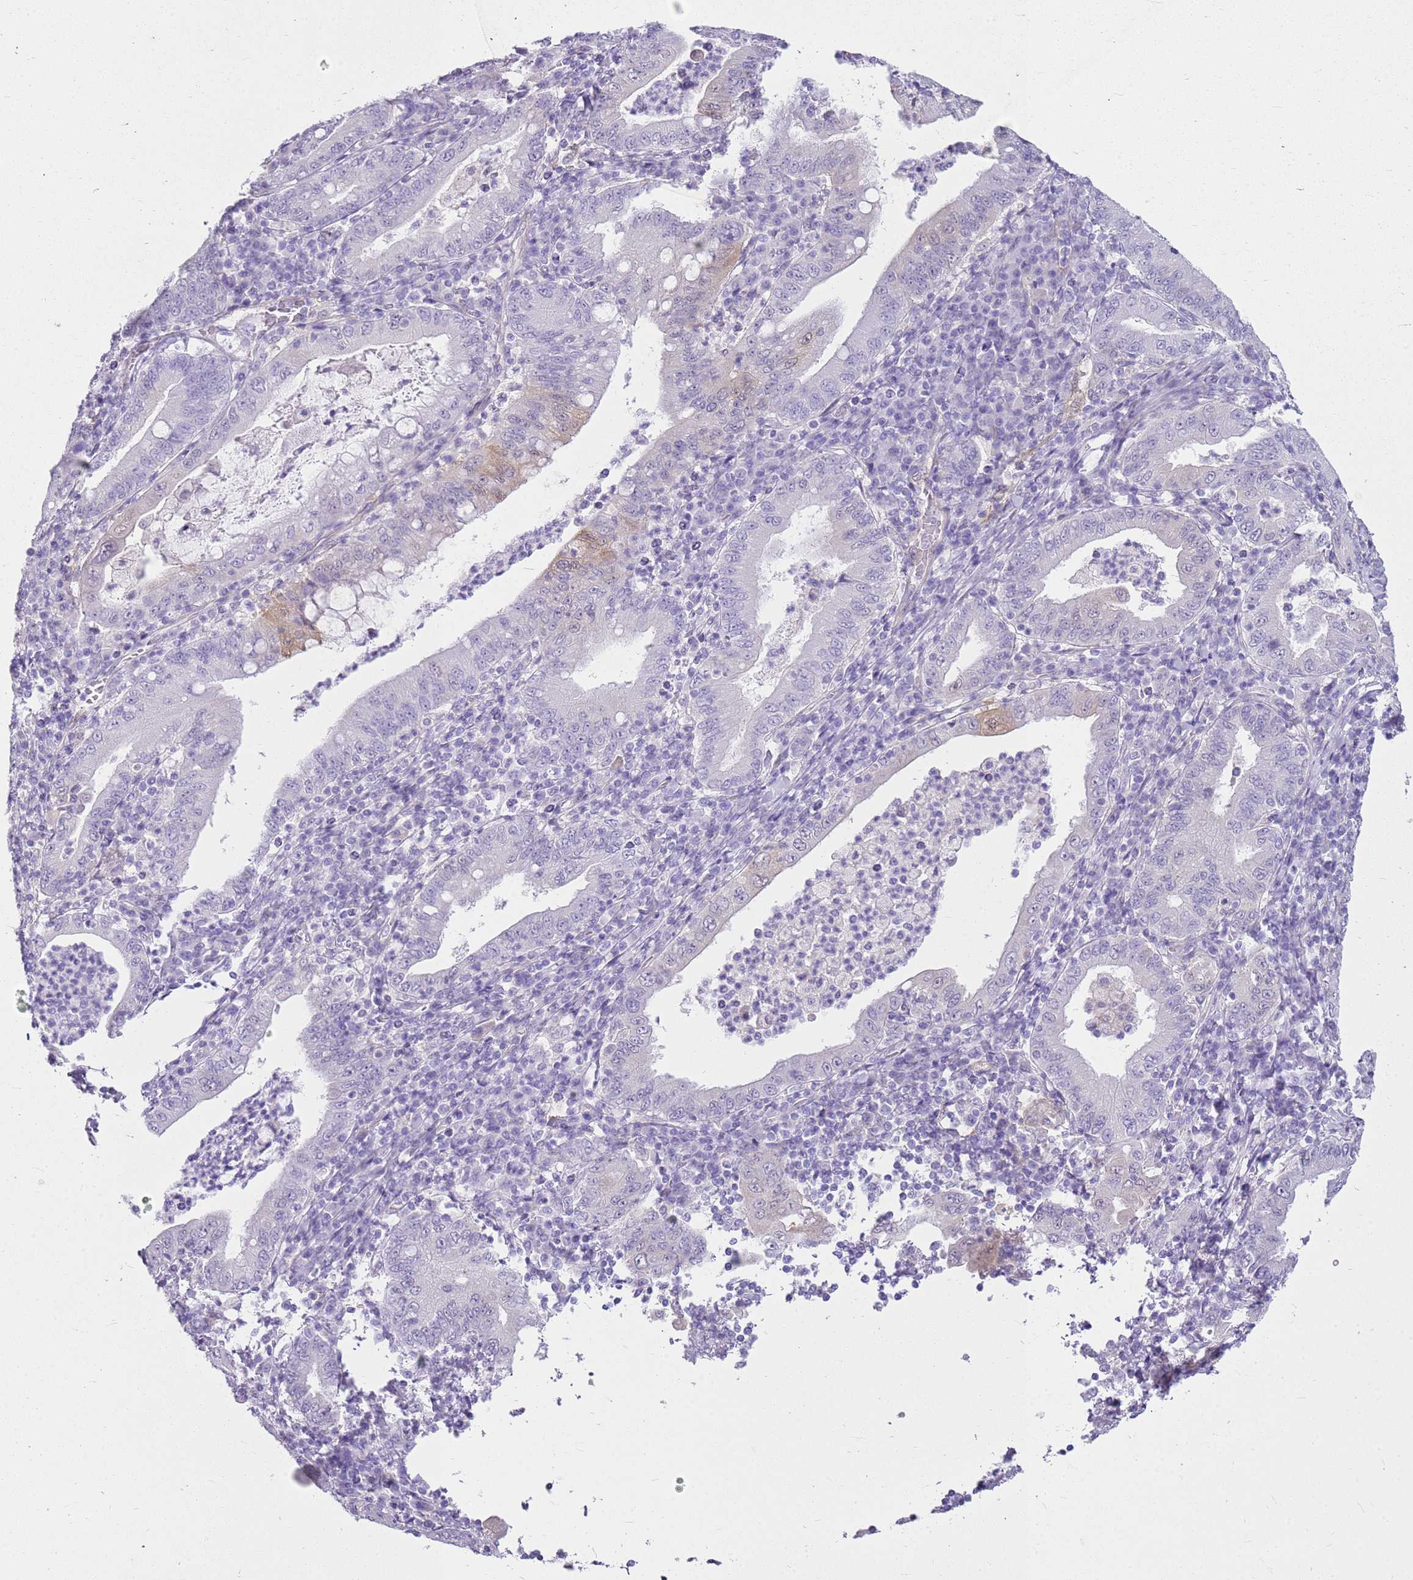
{"staining": {"intensity": "negative", "quantity": "none", "location": "none"}, "tissue": "stomach cancer", "cell_type": "Tumor cells", "image_type": "cancer", "snomed": [{"axis": "morphology", "description": "Normal tissue, NOS"}, {"axis": "morphology", "description": "Adenocarcinoma, NOS"}, {"axis": "topography", "description": "Esophagus"}, {"axis": "topography", "description": "Stomach, upper"}, {"axis": "topography", "description": "Peripheral nerve tissue"}], "caption": "Protein analysis of adenocarcinoma (stomach) shows no significant positivity in tumor cells.", "gene": "HSPB1", "patient": {"sex": "male", "age": 62}}